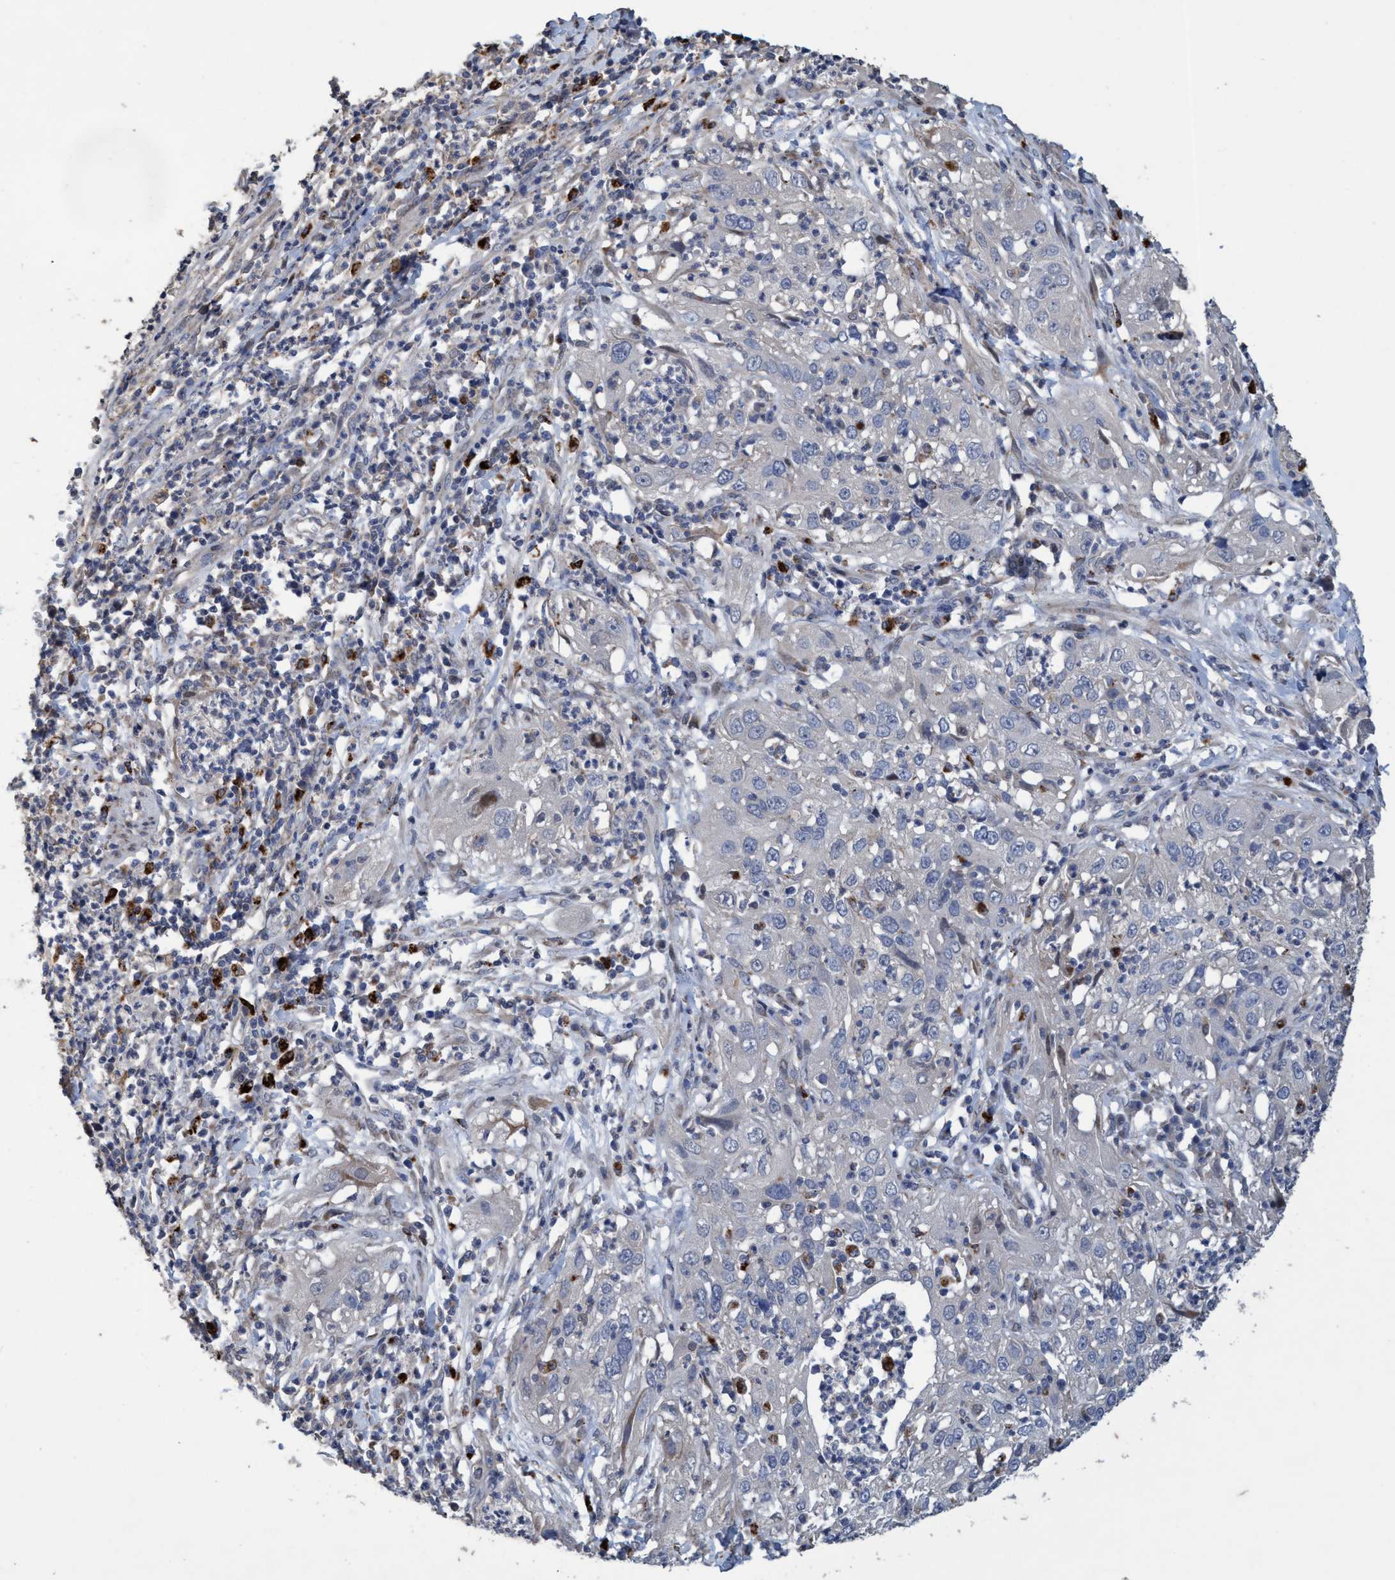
{"staining": {"intensity": "negative", "quantity": "none", "location": "none"}, "tissue": "cervical cancer", "cell_type": "Tumor cells", "image_type": "cancer", "snomed": [{"axis": "morphology", "description": "Squamous cell carcinoma, NOS"}, {"axis": "topography", "description": "Cervix"}], "caption": "Histopathology image shows no protein expression in tumor cells of cervical cancer (squamous cell carcinoma) tissue. The staining is performed using DAB (3,3'-diaminobenzidine) brown chromogen with nuclei counter-stained in using hematoxylin.", "gene": "BBS9", "patient": {"sex": "female", "age": 32}}